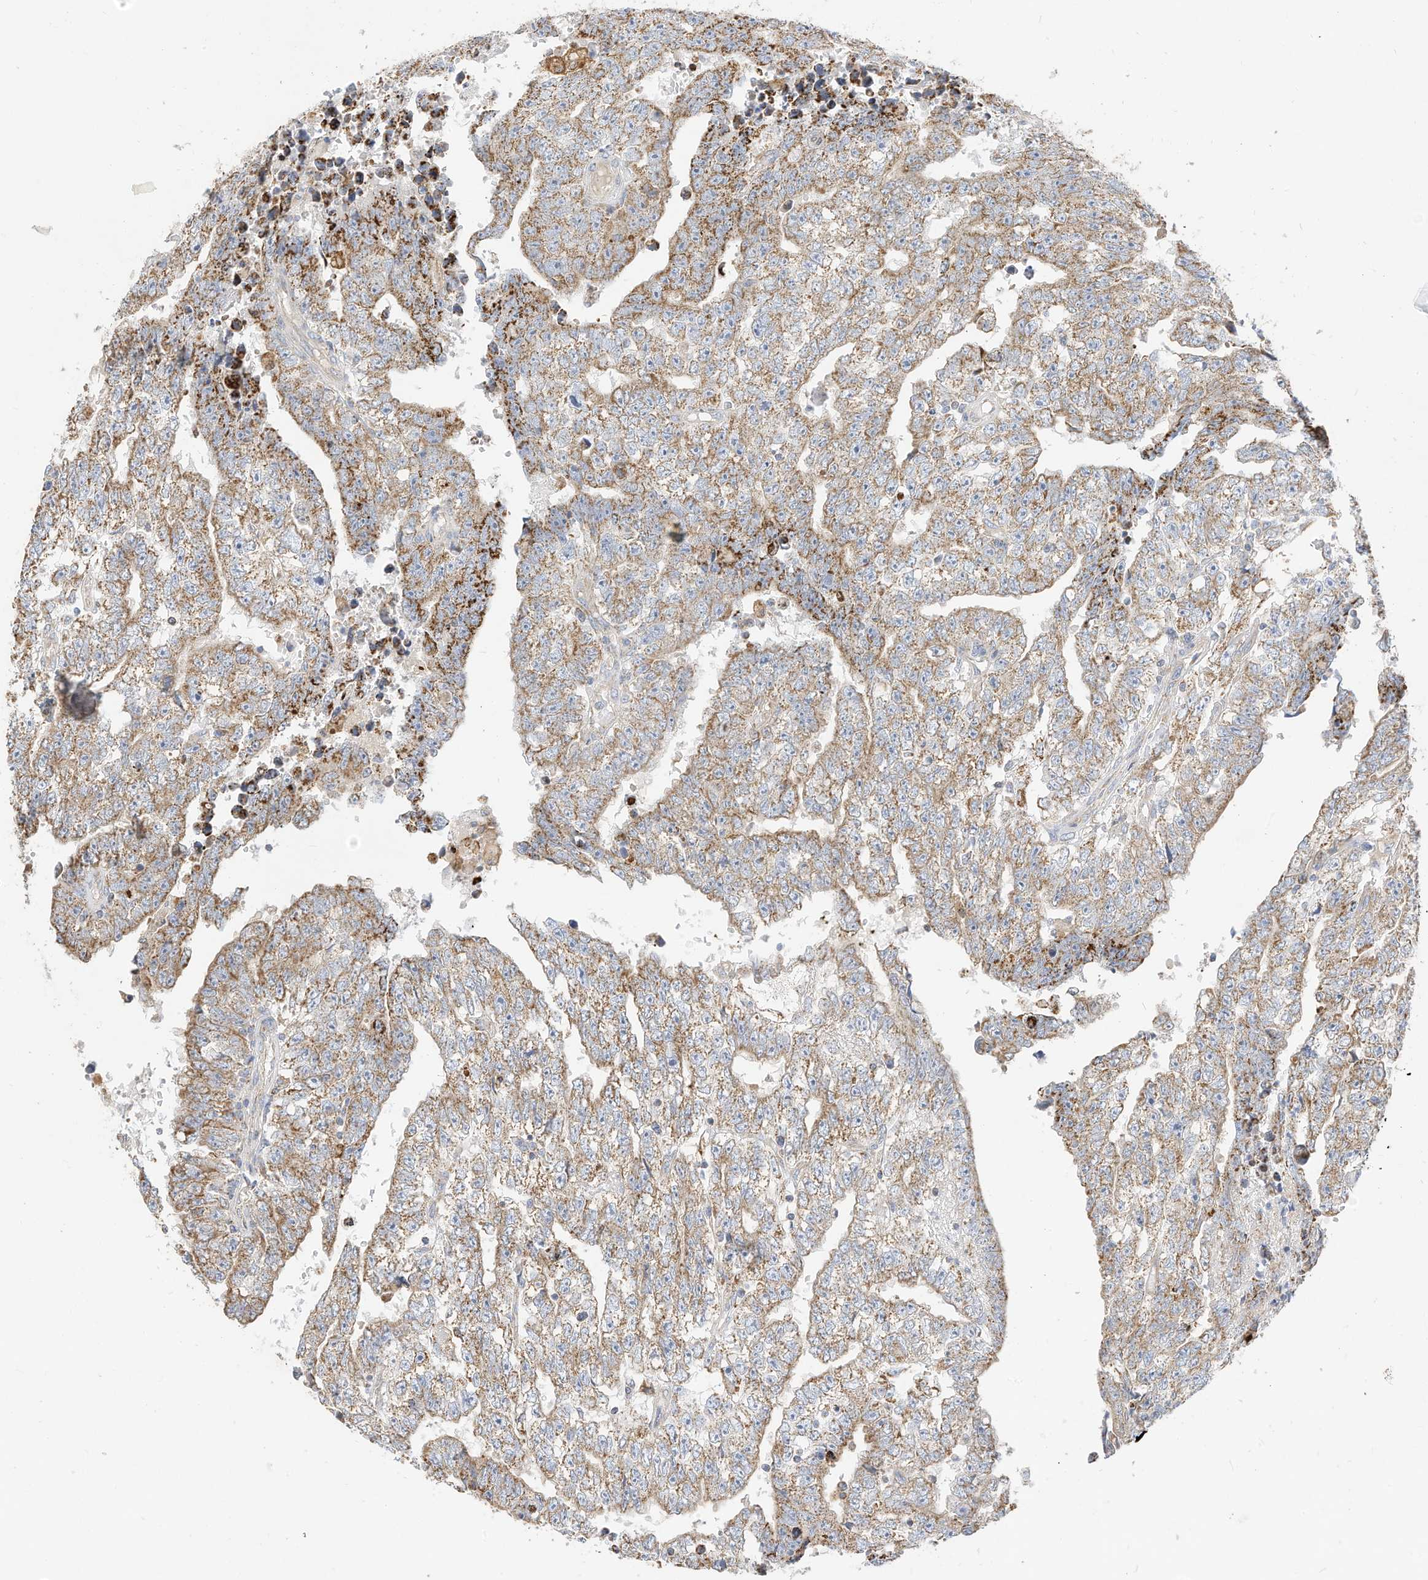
{"staining": {"intensity": "moderate", "quantity": ">75%", "location": "cytoplasmic/membranous"}, "tissue": "testis cancer", "cell_type": "Tumor cells", "image_type": "cancer", "snomed": [{"axis": "morphology", "description": "Carcinoma, Embryonal, NOS"}, {"axis": "topography", "description": "Testis"}], "caption": "A photomicrograph showing moderate cytoplasmic/membranous positivity in about >75% of tumor cells in testis cancer (embryonal carcinoma), as visualized by brown immunohistochemical staining.", "gene": "RHOH", "patient": {"sex": "male", "age": 25}}